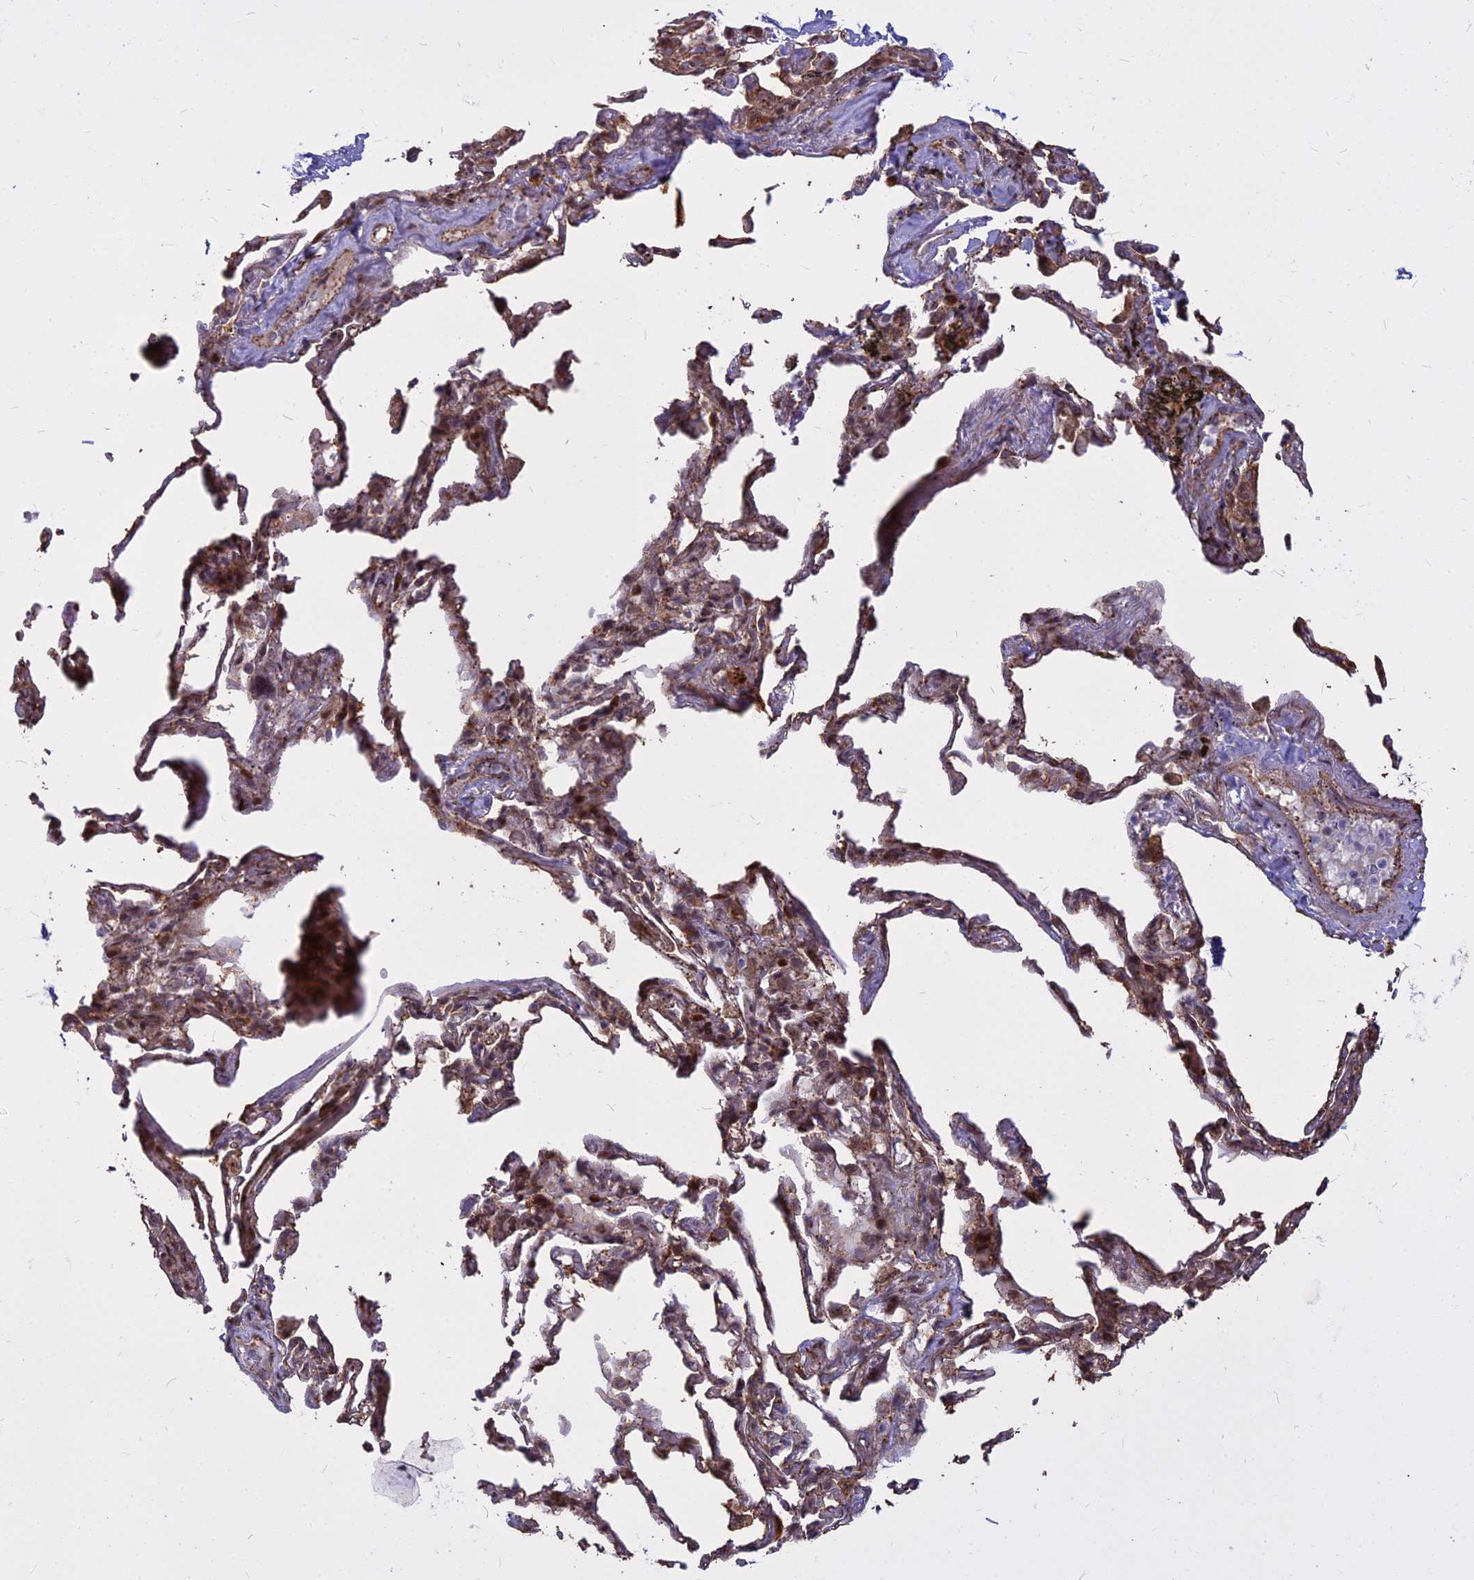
{"staining": {"intensity": "negative", "quantity": "none", "location": "none"}, "tissue": "adipose tissue", "cell_type": "Adipocytes", "image_type": "normal", "snomed": [{"axis": "morphology", "description": "Normal tissue, NOS"}, {"axis": "topography", "description": "Lymph node"}, {"axis": "topography", "description": "Bronchus"}], "caption": "A high-resolution image shows immunohistochemistry (IHC) staining of normal adipose tissue, which exhibits no significant staining in adipocytes. (DAB (3,3'-diaminobenzidine) IHC visualized using brightfield microscopy, high magnification).", "gene": "ALG10B", "patient": {"sex": "male", "age": 63}}